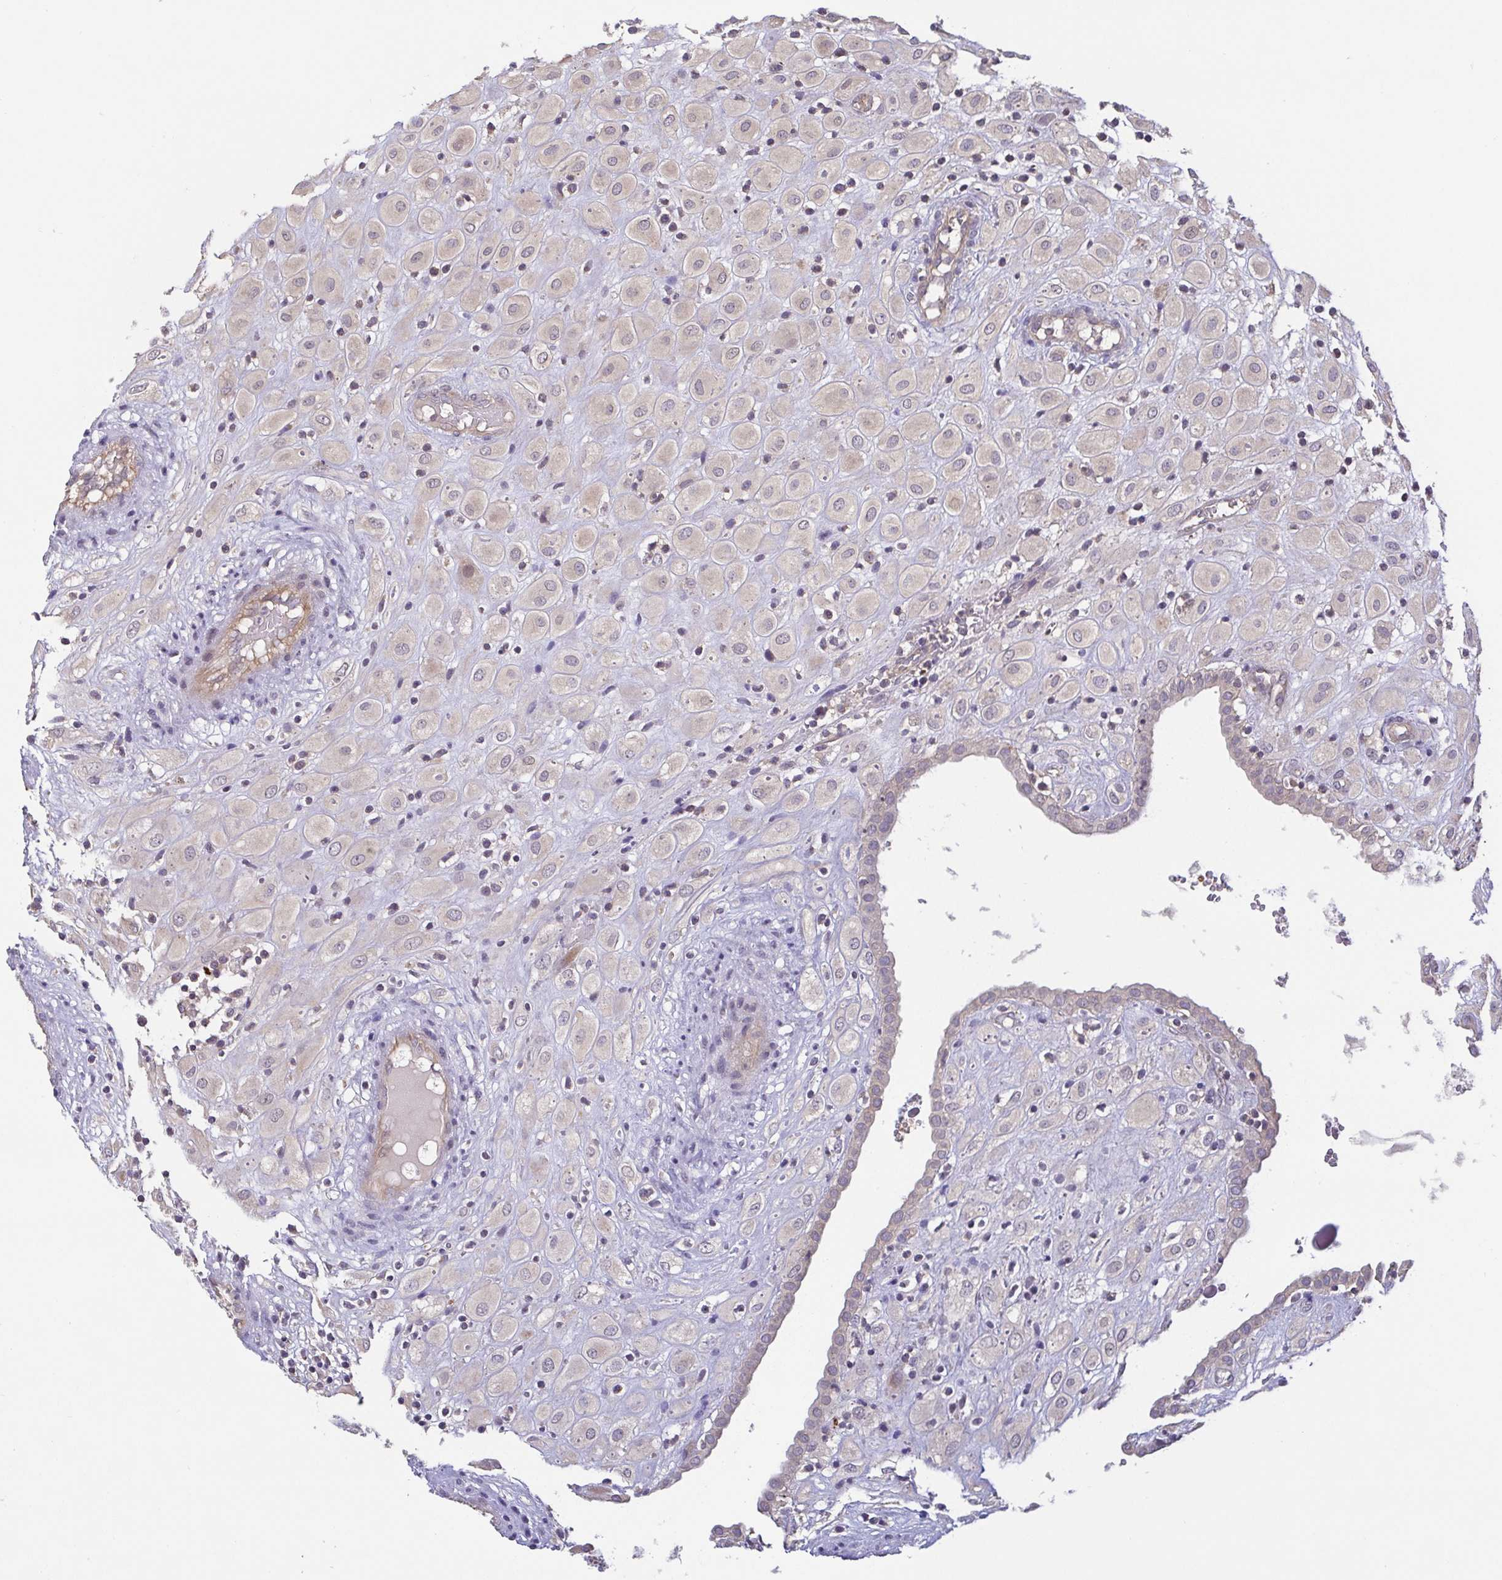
{"staining": {"intensity": "negative", "quantity": "none", "location": "none"}, "tissue": "placenta", "cell_type": "Decidual cells", "image_type": "normal", "snomed": [{"axis": "morphology", "description": "Normal tissue, NOS"}, {"axis": "topography", "description": "Placenta"}], "caption": "Histopathology image shows no protein staining in decidual cells of unremarkable placenta.", "gene": "OSBPL7", "patient": {"sex": "female", "age": 24}}